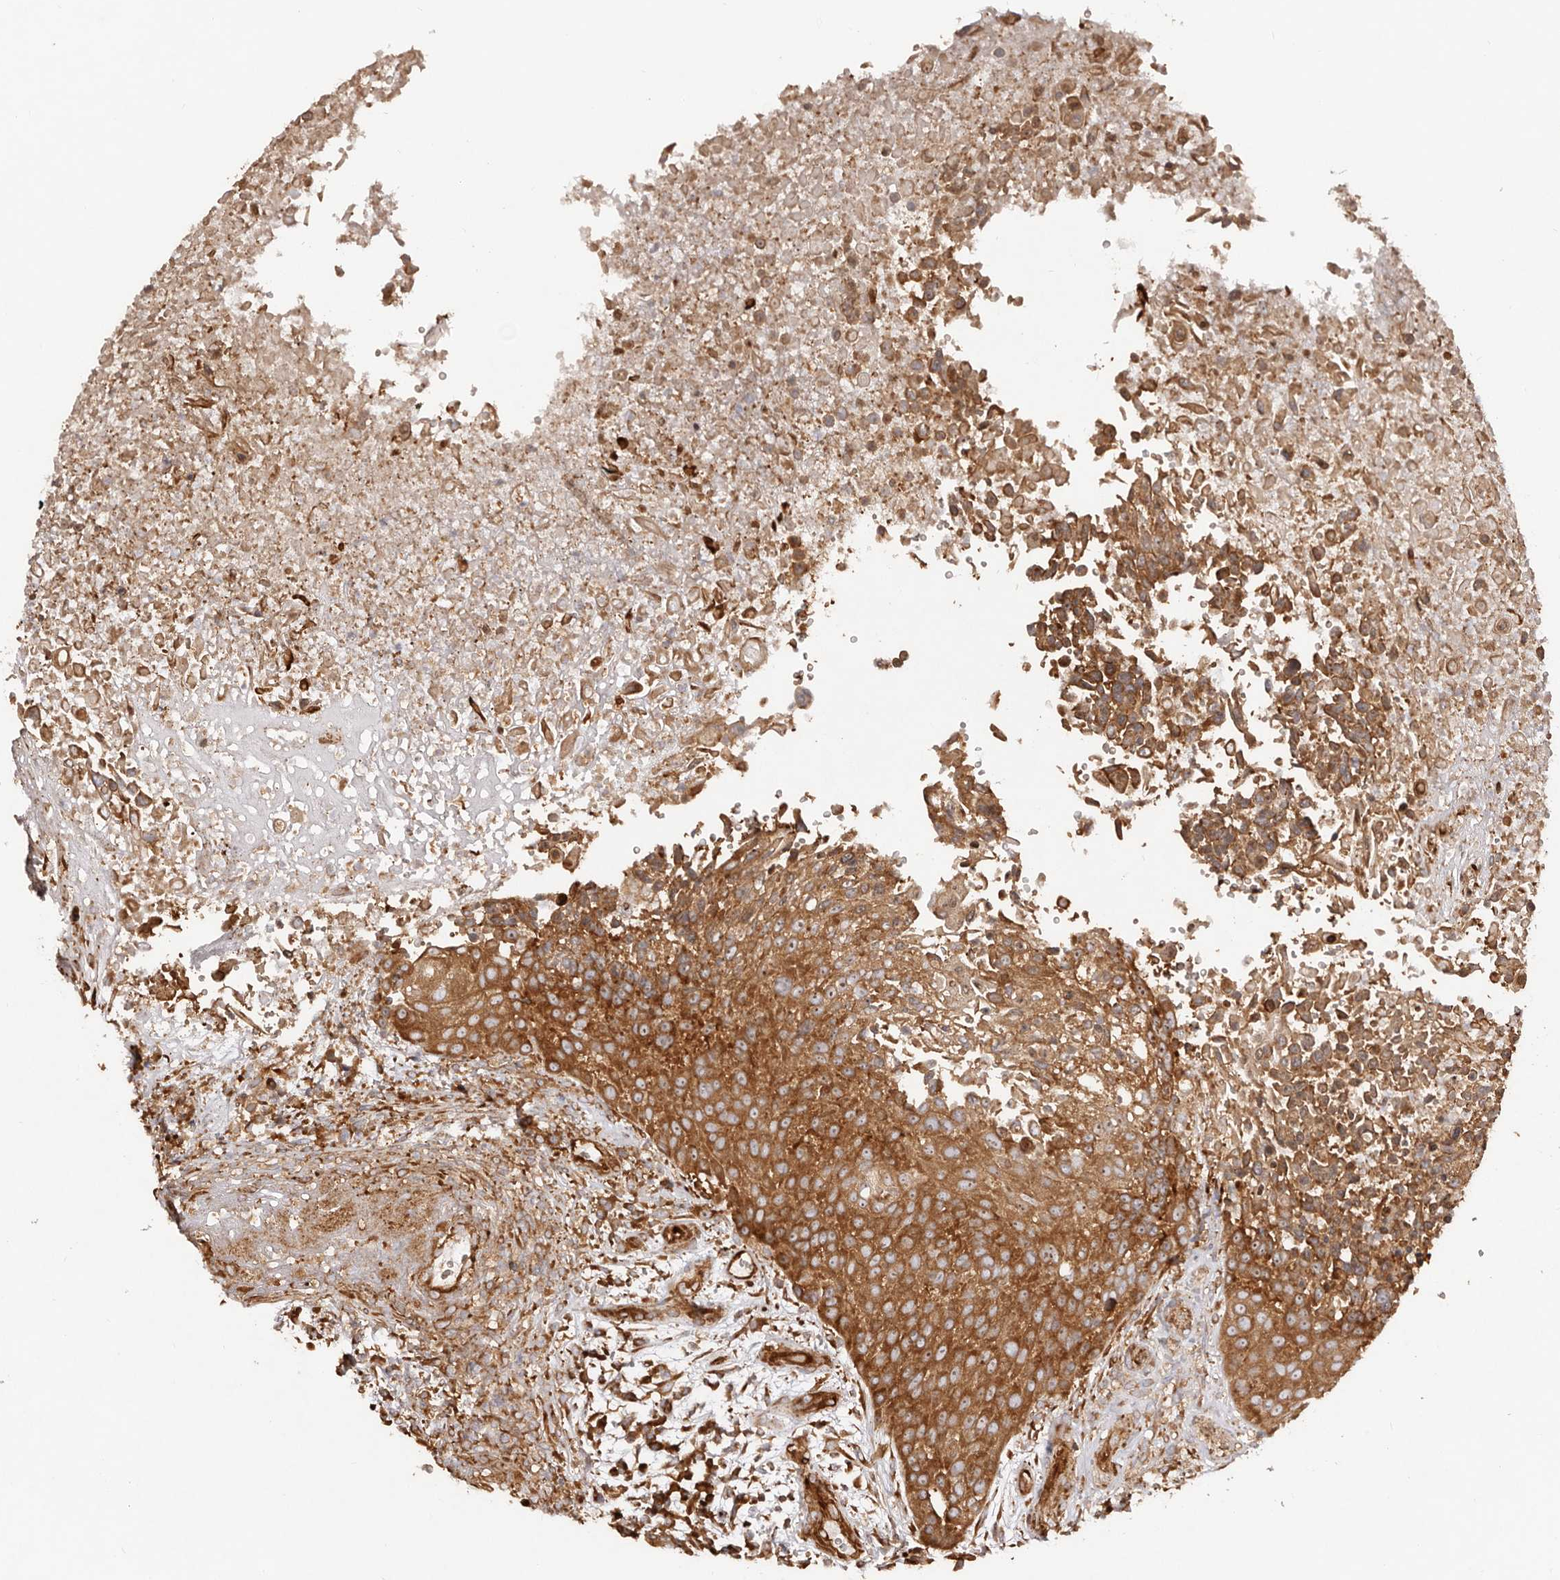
{"staining": {"intensity": "strong", "quantity": ">75%", "location": "cytoplasmic/membranous,nuclear"}, "tissue": "urothelial cancer", "cell_type": "Tumor cells", "image_type": "cancer", "snomed": [{"axis": "morphology", "description": "Urothelial carcinoma, High grade"}, {"axis": "topography", "description": "Urinary bladder"}], "caption": "High-magnification brightfield microscopy of high-grade urothelial carcinoma stained with DAB (3,3'-diaminobenzidine) (brown) and counterstained with hematoxylin (blue). tumor cells exhibit strong cytoplasmic/membranous and nuclear expression is seen in about>75% of cells.", "gene": "RPS6", "patient": {"sex": "female", "age": 63}}